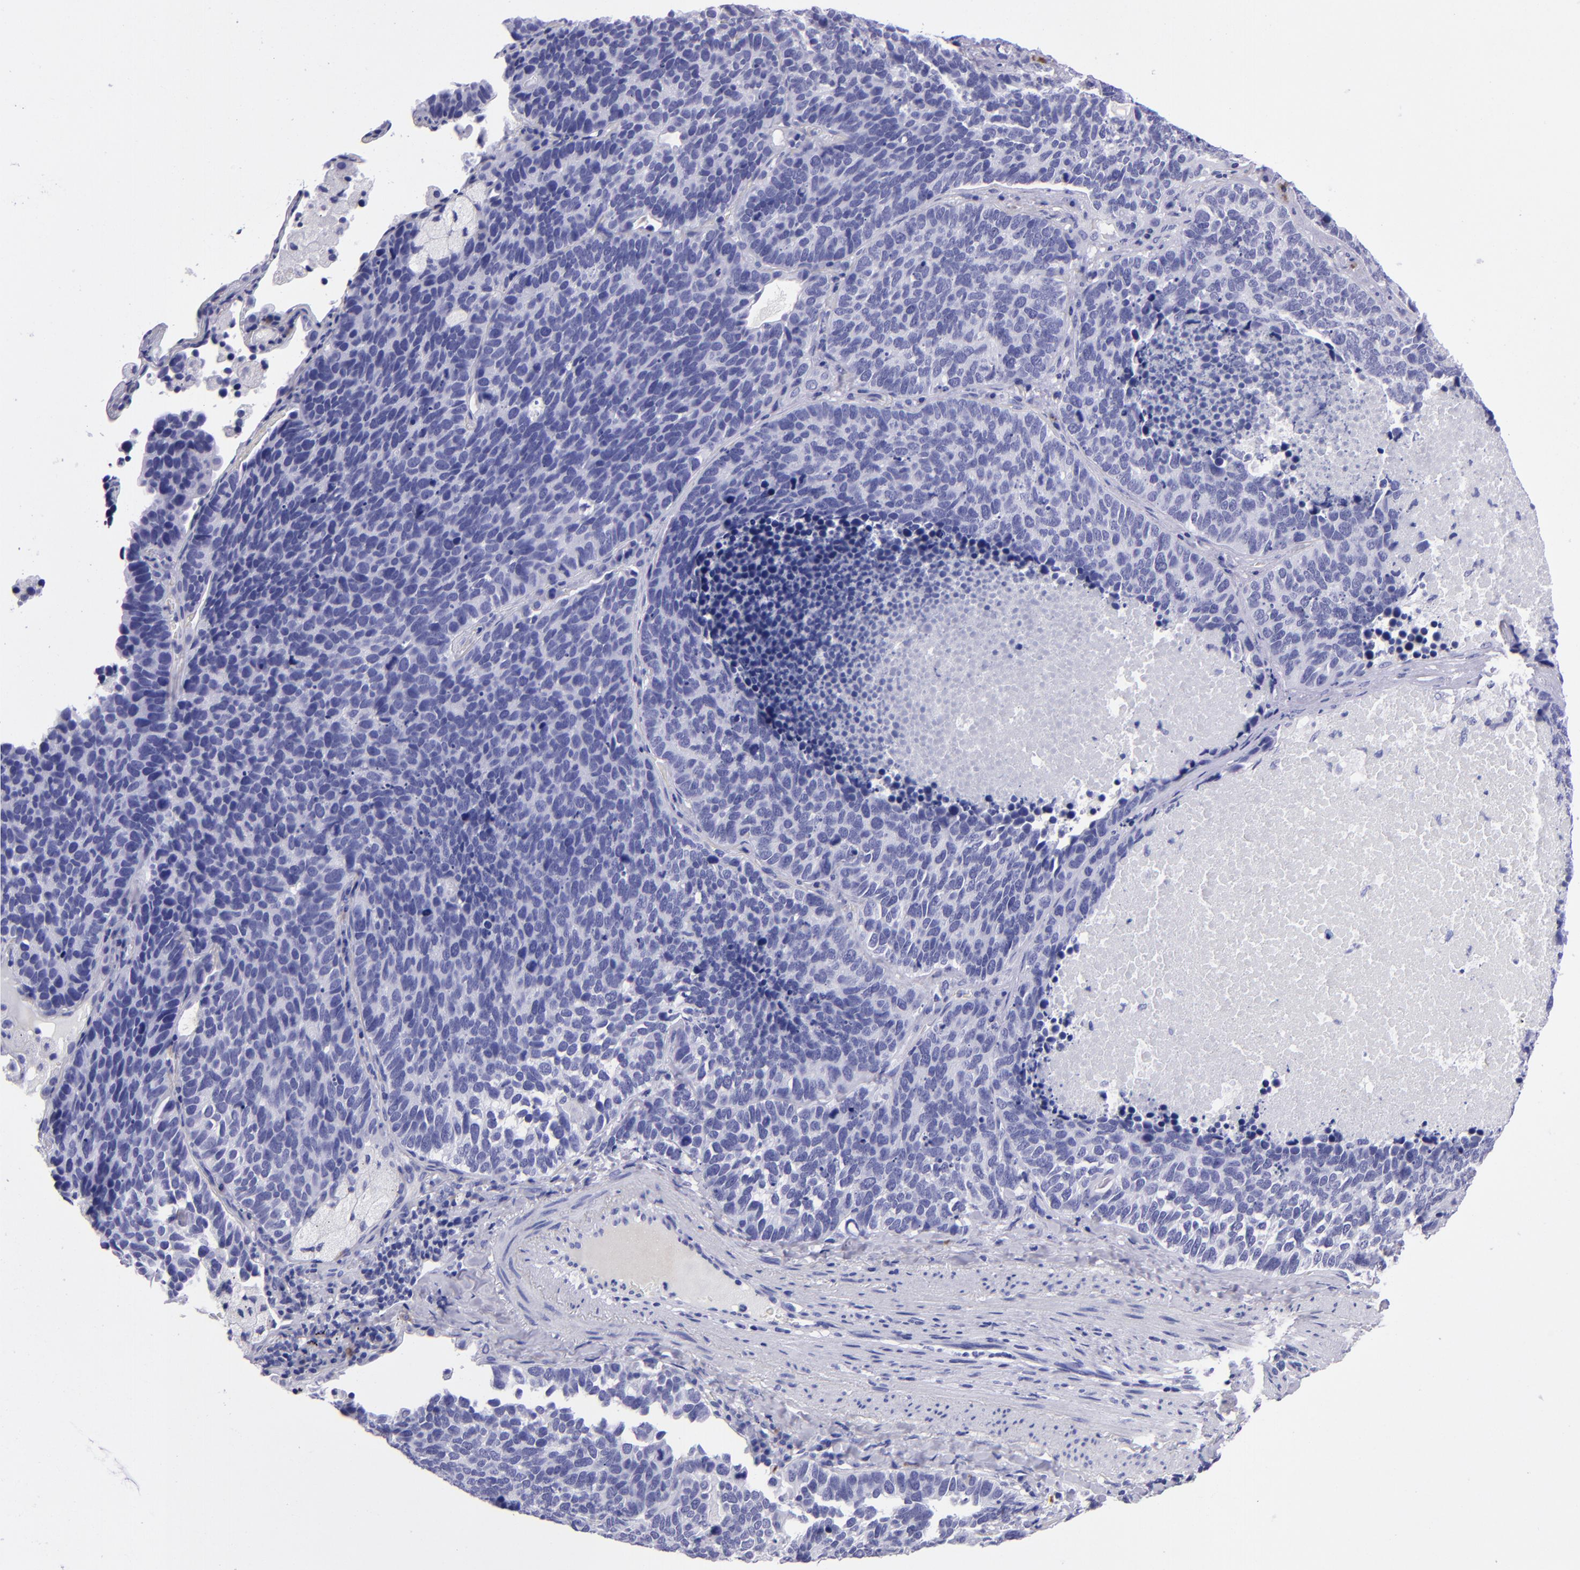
{"staining": {"intensity": "negative", "quantity": "none", "location": "none"}, "tissue": "lung cancer", "cell_type": "Tumor cells", "image_type": "cancer", "snomed": [{"axis": "morphology", "description": "Neoplasm, malignant, NOS"}, {"axis": "topography", "description": "Lung"}], "caption": "Lung cancer (neoplasm (malignant)) stained for a protein using immunohistochemistry reveals no expression tumor cells.", "gene": "TYRP1", "patient": {"sex": "female", "age": 75}}